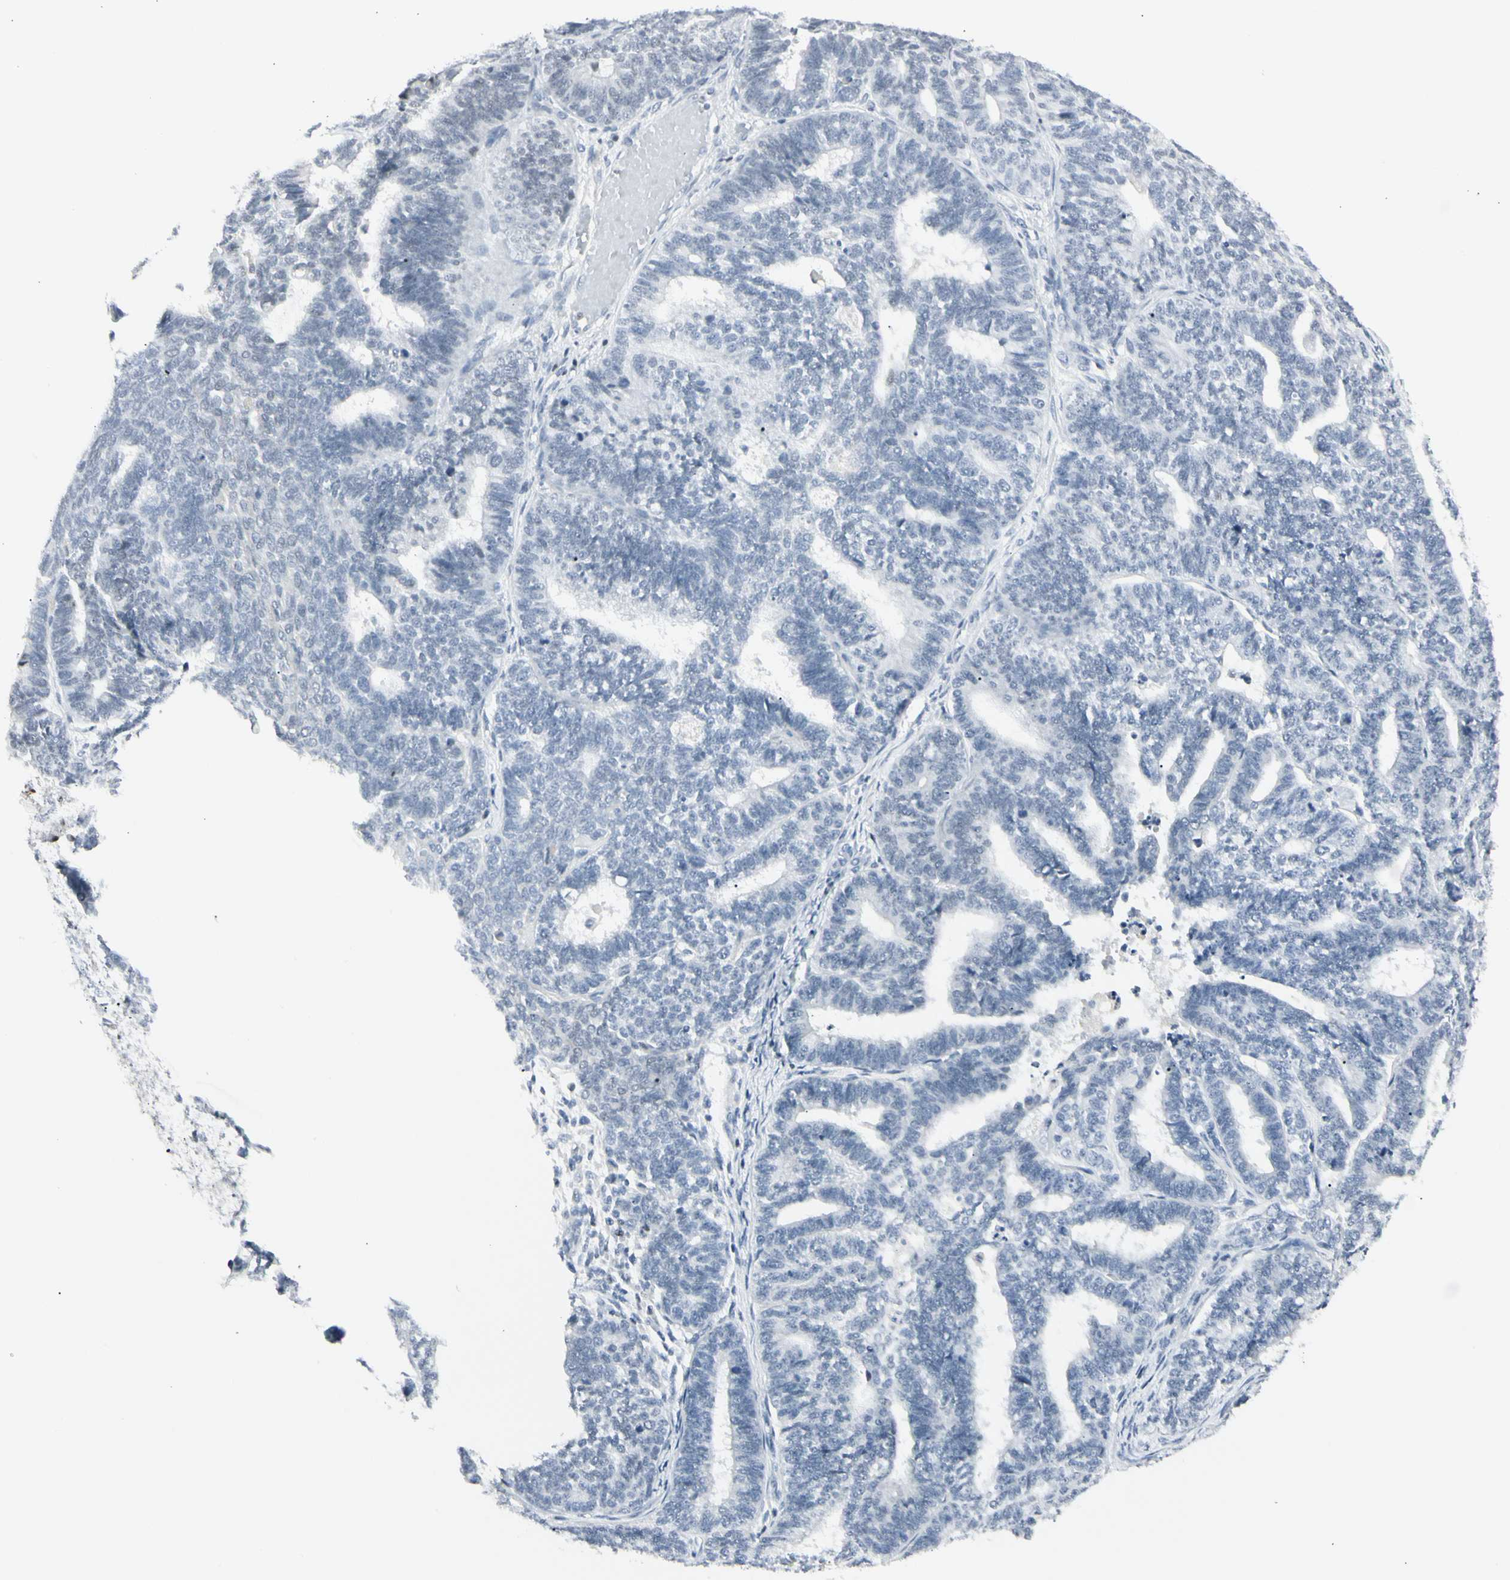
{"staining": {"intensity": "negative", "quantity": "none", "location": "none"}, "tissue": "endometrial cancer", "cell_type": "Tumor cells", "image_type": "cancer", "snomed": [{"axis": "morphology", "description": "Adenocarcinoma, NOS"}, {"axis": "topography", "description": "Endometrium"}], "caption": "IHC photomicrograph of neoplastic tissue: human endometrial cancer (adenocarcinoma) stained with DAB reveals no significant protein staining in tumor cells.", "gene": "ZBTB7B", "patient": {"sex": "female", "age": 70}}